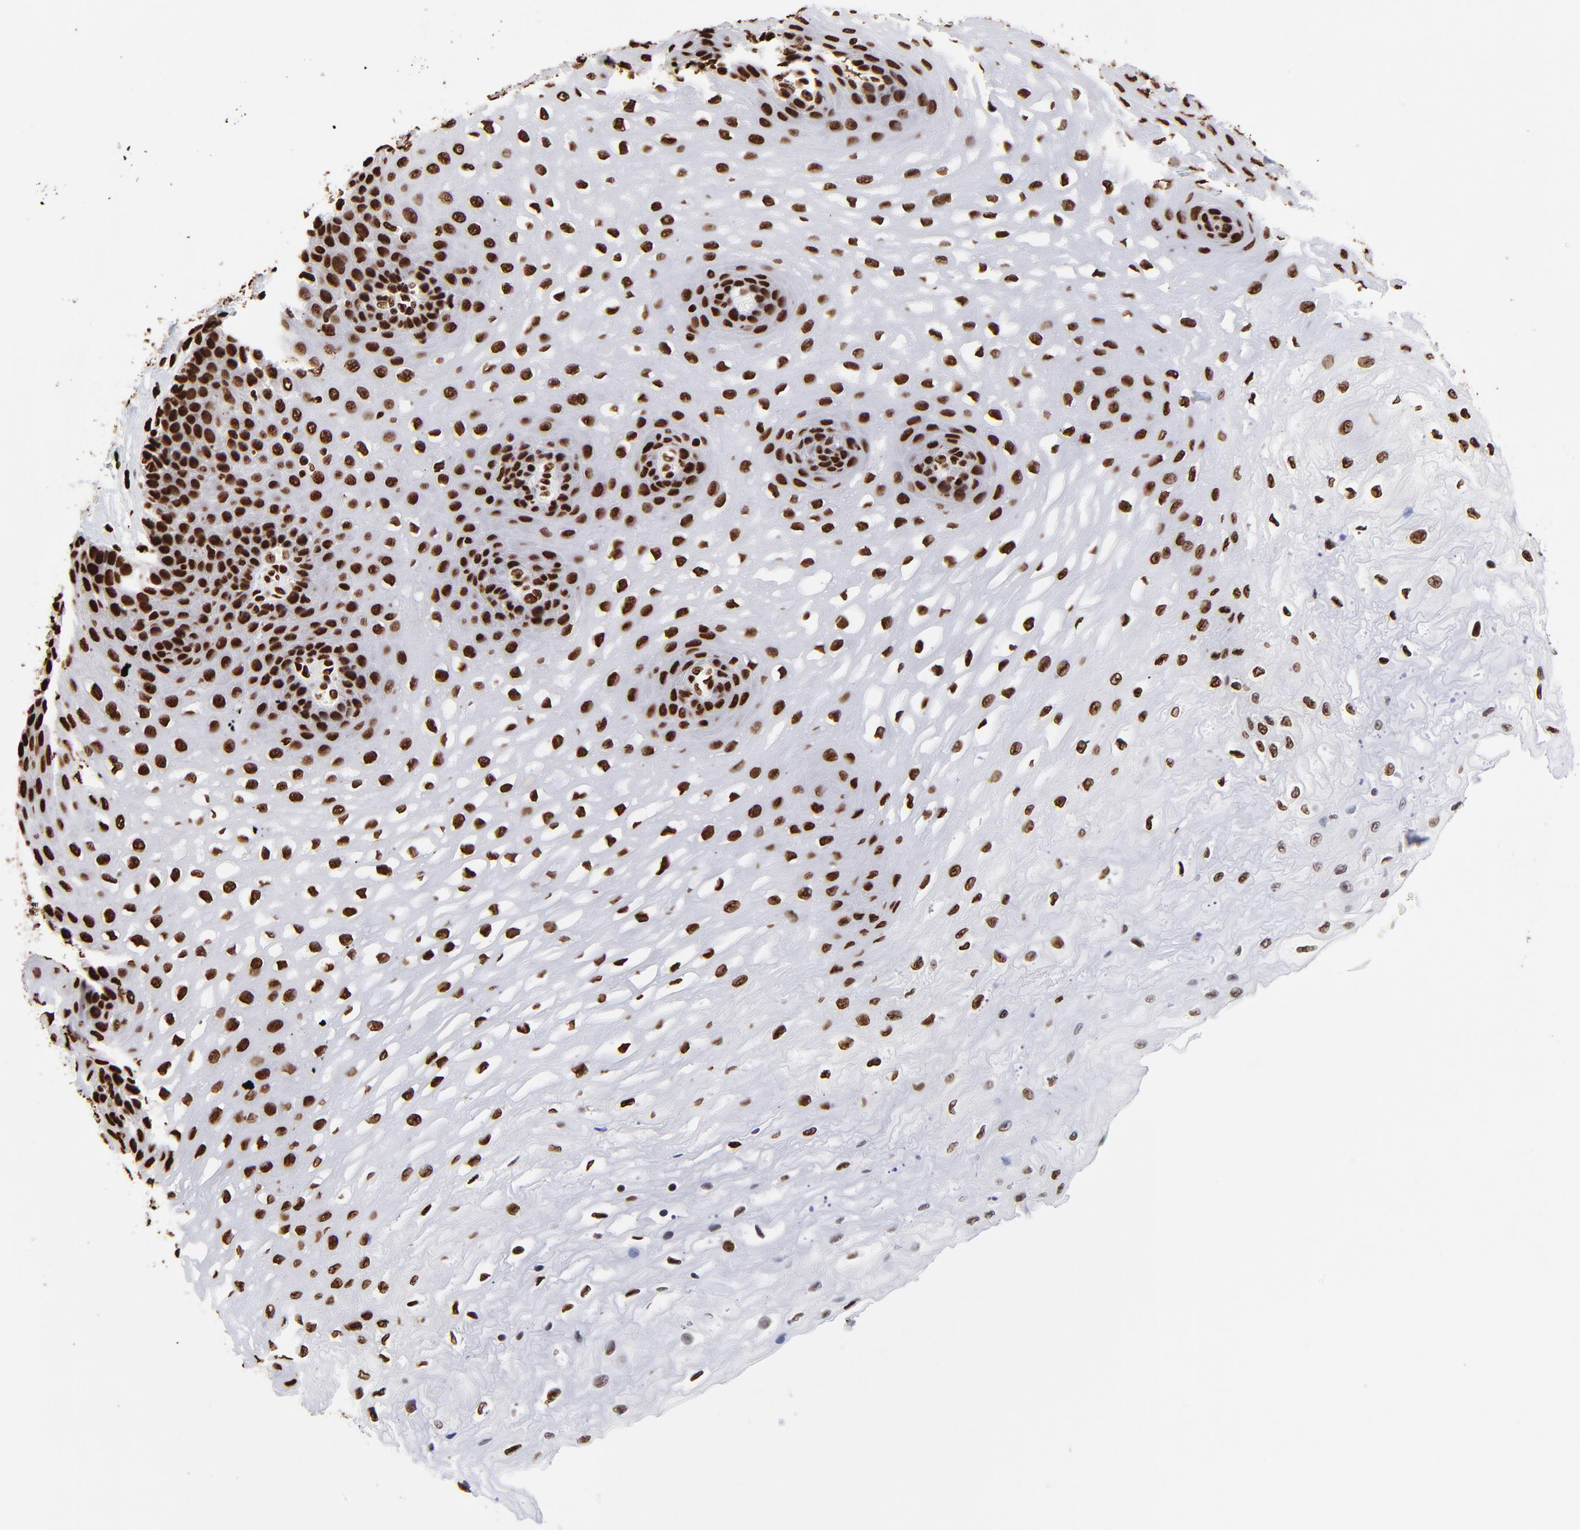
{"staining": {"intensity": "strong", "quantity": ">75%", "location": "nuclear"}, "tissue": "esophagus", "cell_type": "Squamous epithelial cells", "image_type": "normal", "snomed": [{"axis": "morphology", "description": "Normal tissue, NOS"}, {"axis": "topography", "description": "Esophagus"}], "caption": "Protein staining of benign esophagus displays strong nuclear staining in approximately >75% of squamous epithelial cells.", "gene": "ZNF544", "patient": {"sex": "female", "age": 72}}